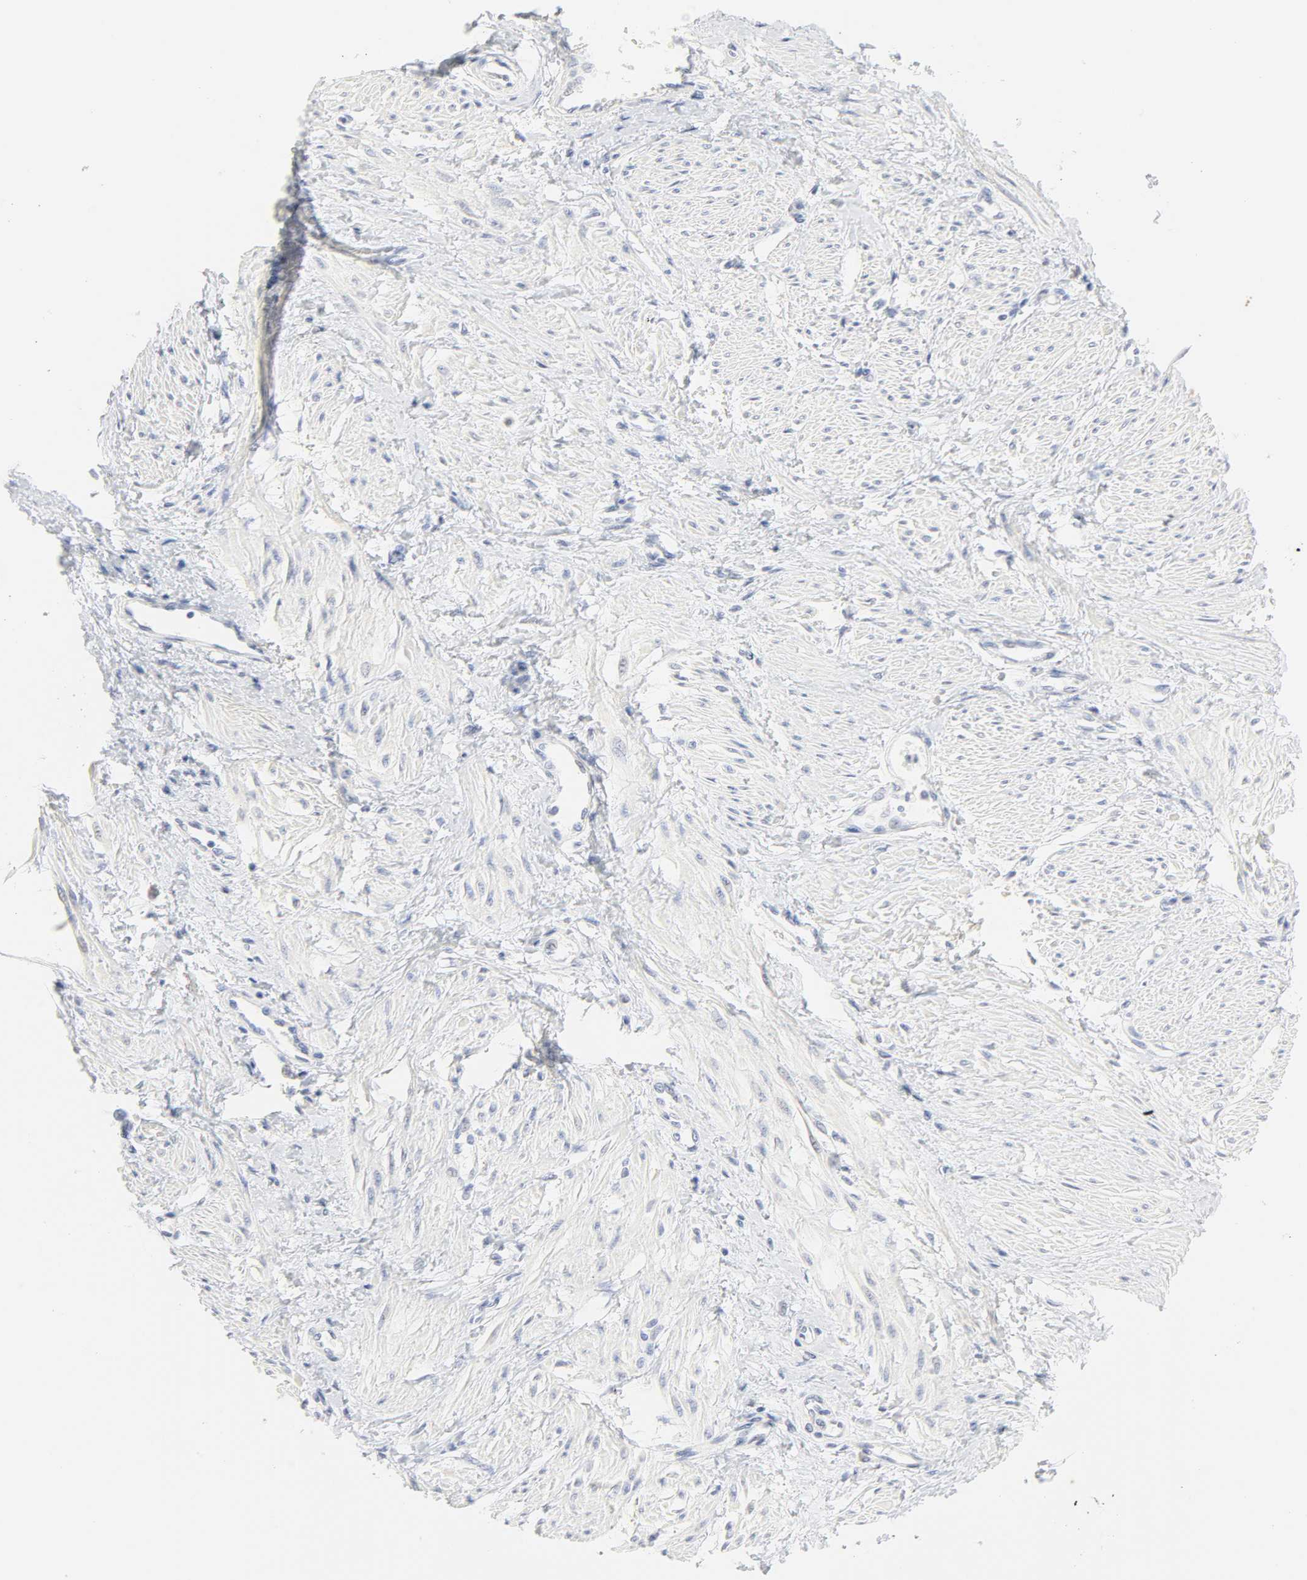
{"staining": {"intensity": "negative", "quantity": "none", "location": "none"}, "tissue": "smooth muscle", "cell_type": "Smooth muscle cells", "image_type": "normal", "snomed": [{"axis": "morphology", "description": "Normal tissue, NOS"}, {"axis": "topography", "description": "Smooth muscle"}, {"axis": "topography", "description": "Uterus"}], "caption": "This is a photomicrograph of immunohistochemistry (IHC) staining of benign smooth muscle, which shows no staining in smooth muscle cells. (DAB (3,3'-diaminobenzidine) IHC, high magnification).", "gene": "FCGBP", "patient": {"sex": "female", "age": 39}}